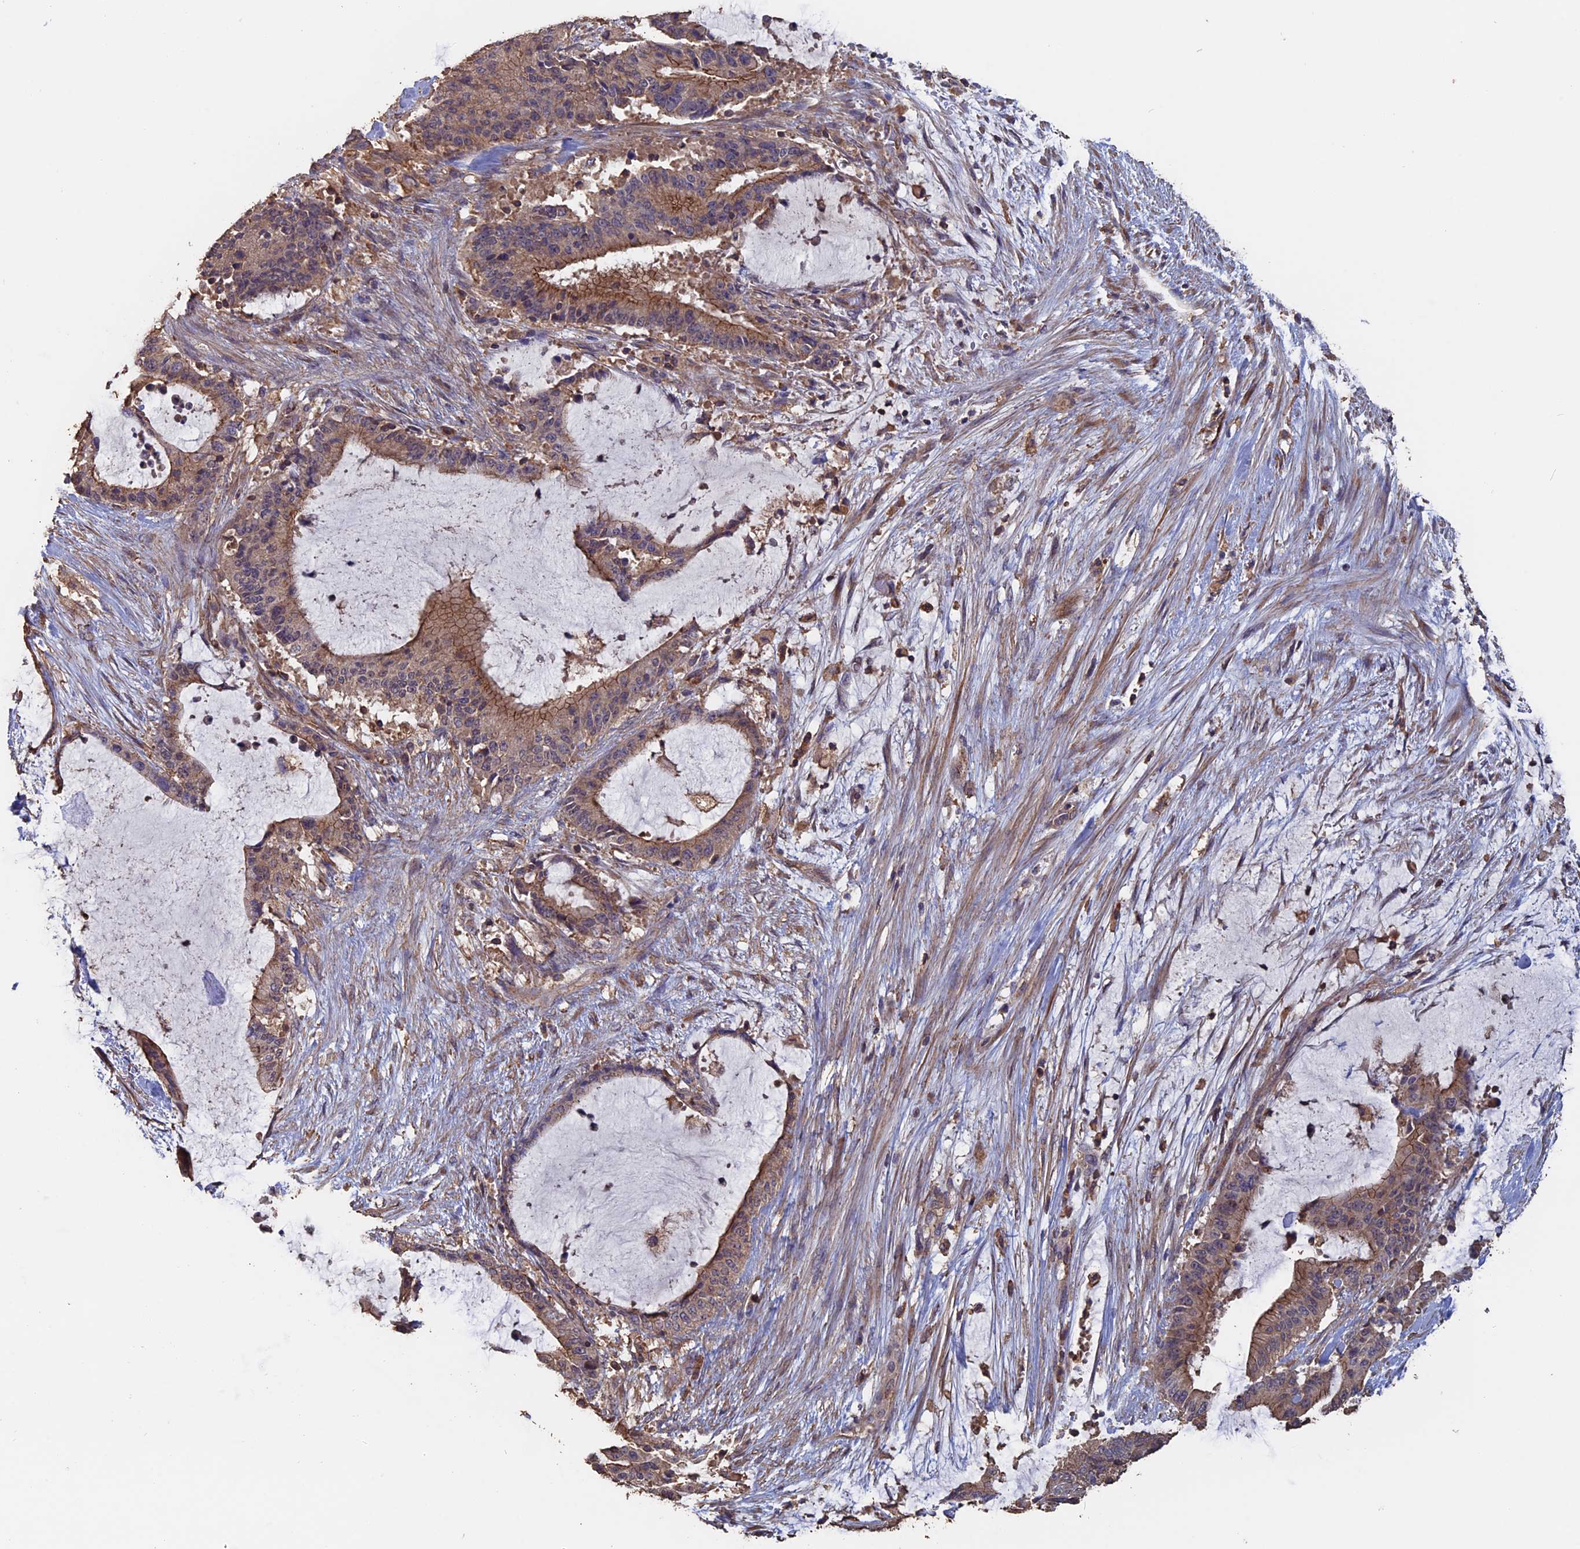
{"staining": {"intensity": "moderate", "quantity": "25%-75%", "location": "cytoplasmic/membranous"}, "tissue": "liver cancer", "cell_type": "Tumor cells", "image_type": "cancer", "snomed": [{"axis": "morphology", "description": "Normal tissue, NOS"}, {"axis": "morphology", "description": "Cholangiocarcinoma"}, {"axis": "topography", "description": "Liver"}, {"axis": "topography", "description": "Peripheral nerve tissue"}], "caption": "IHC (DAB) staining of human liver cholangiocarcinoma displays moderate cytoplasmic/membranous protein expression in about 25%-75% of tumor cells.", "gene": "PIGQ", "patient": {"sex": "female", "age": 73}}